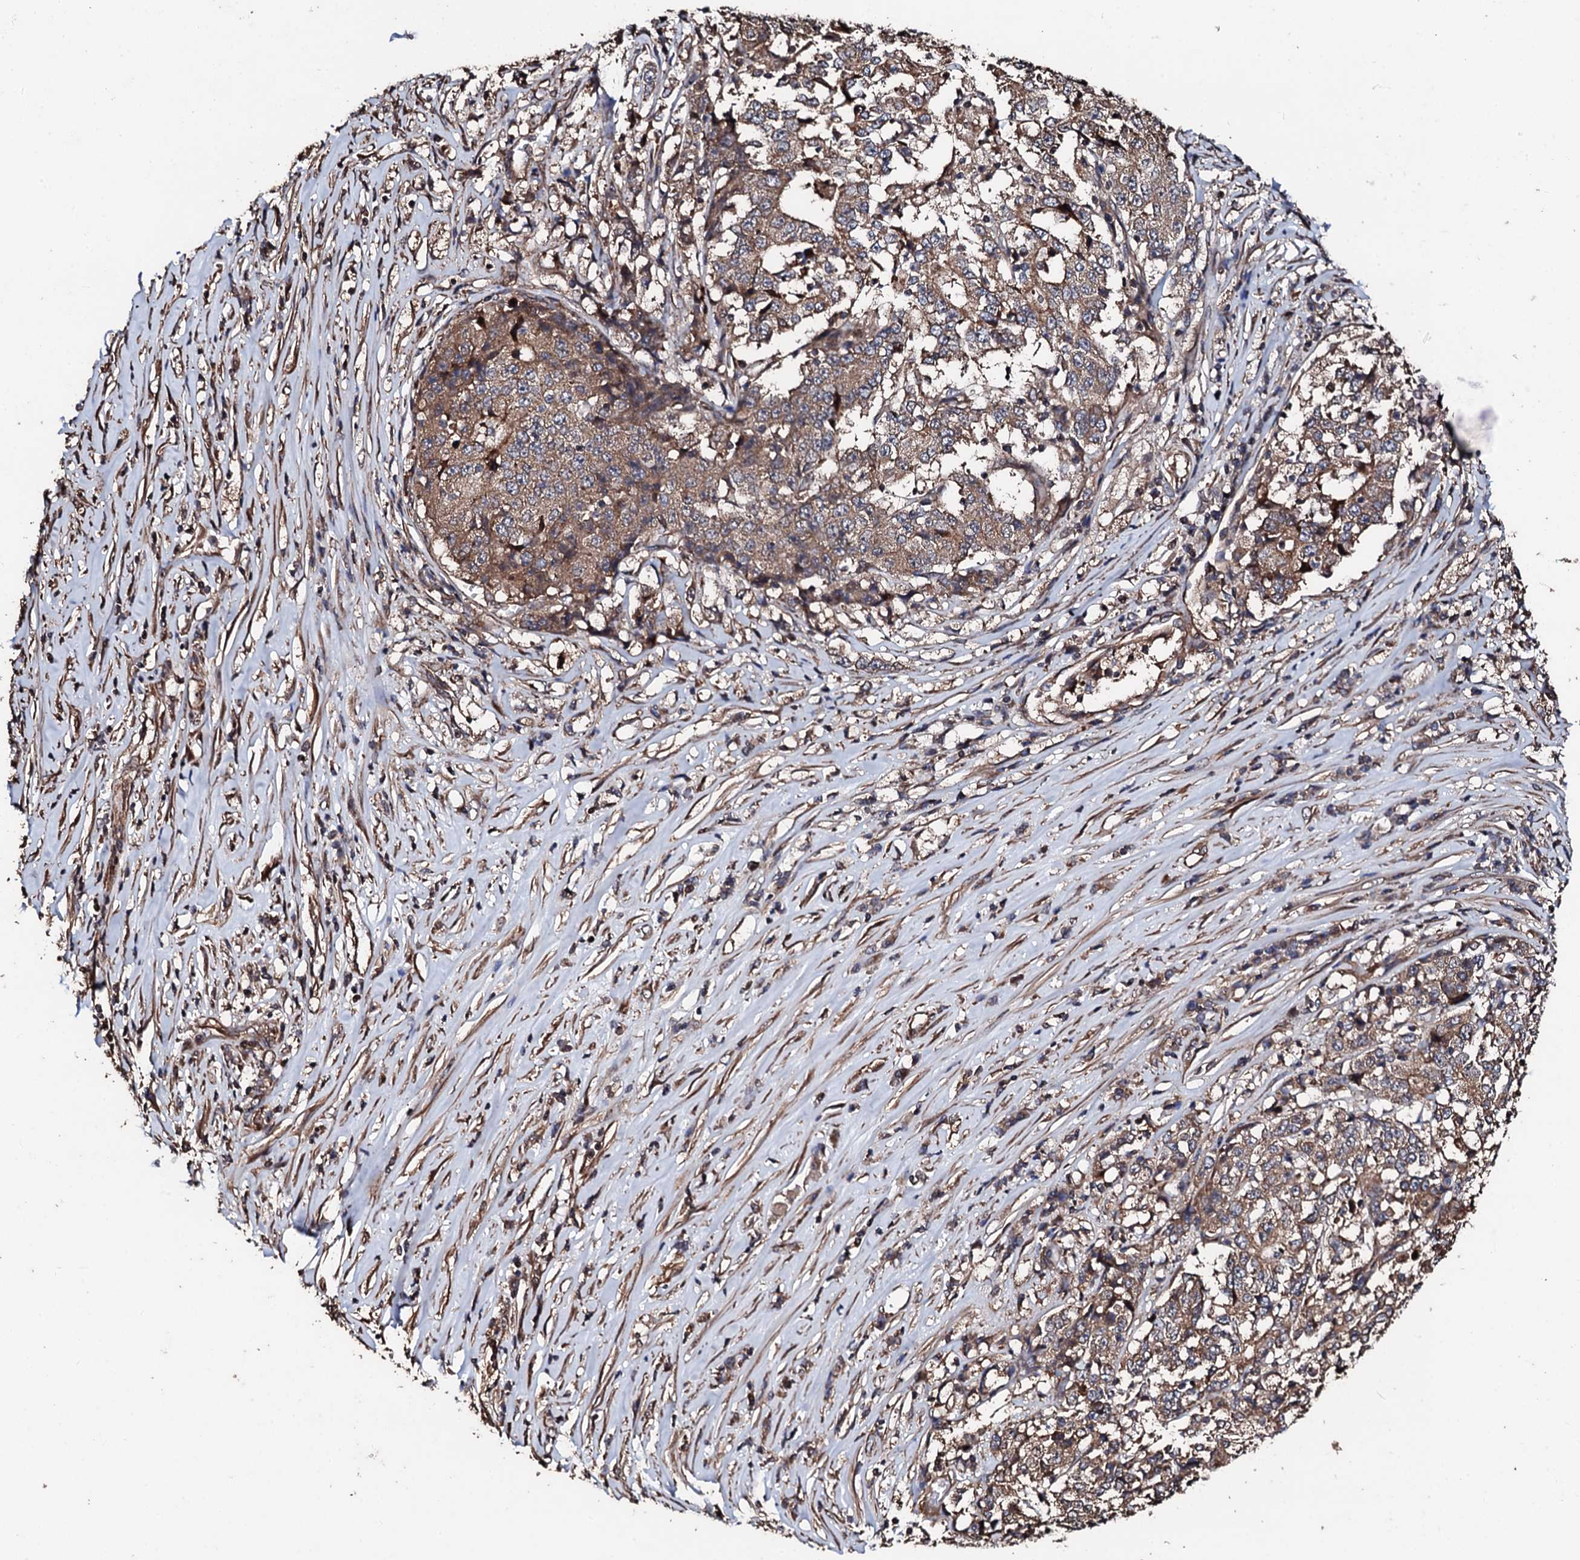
{"staining": {"intensity": "moderate", "quantity": ">75%", "location": "cytoplasmic/membranous"}, "tissue": "stomach cancer", "cell_type": "Tumor cells", "image_type": "cancer", "snomed": [{"axis": "morphology", "description": "Adenocarcinoma, NOS"}, {"axis": "topography", "description": "Stomach"}], "caption": "Immunohistochemical staining of human stomach cancer shows medium levels of moderate cytoplasmic/membranous positivity in about >75% of tumor cells.", "gene": "CKAP5", "patient": {"sex": "male", "age": 59}}